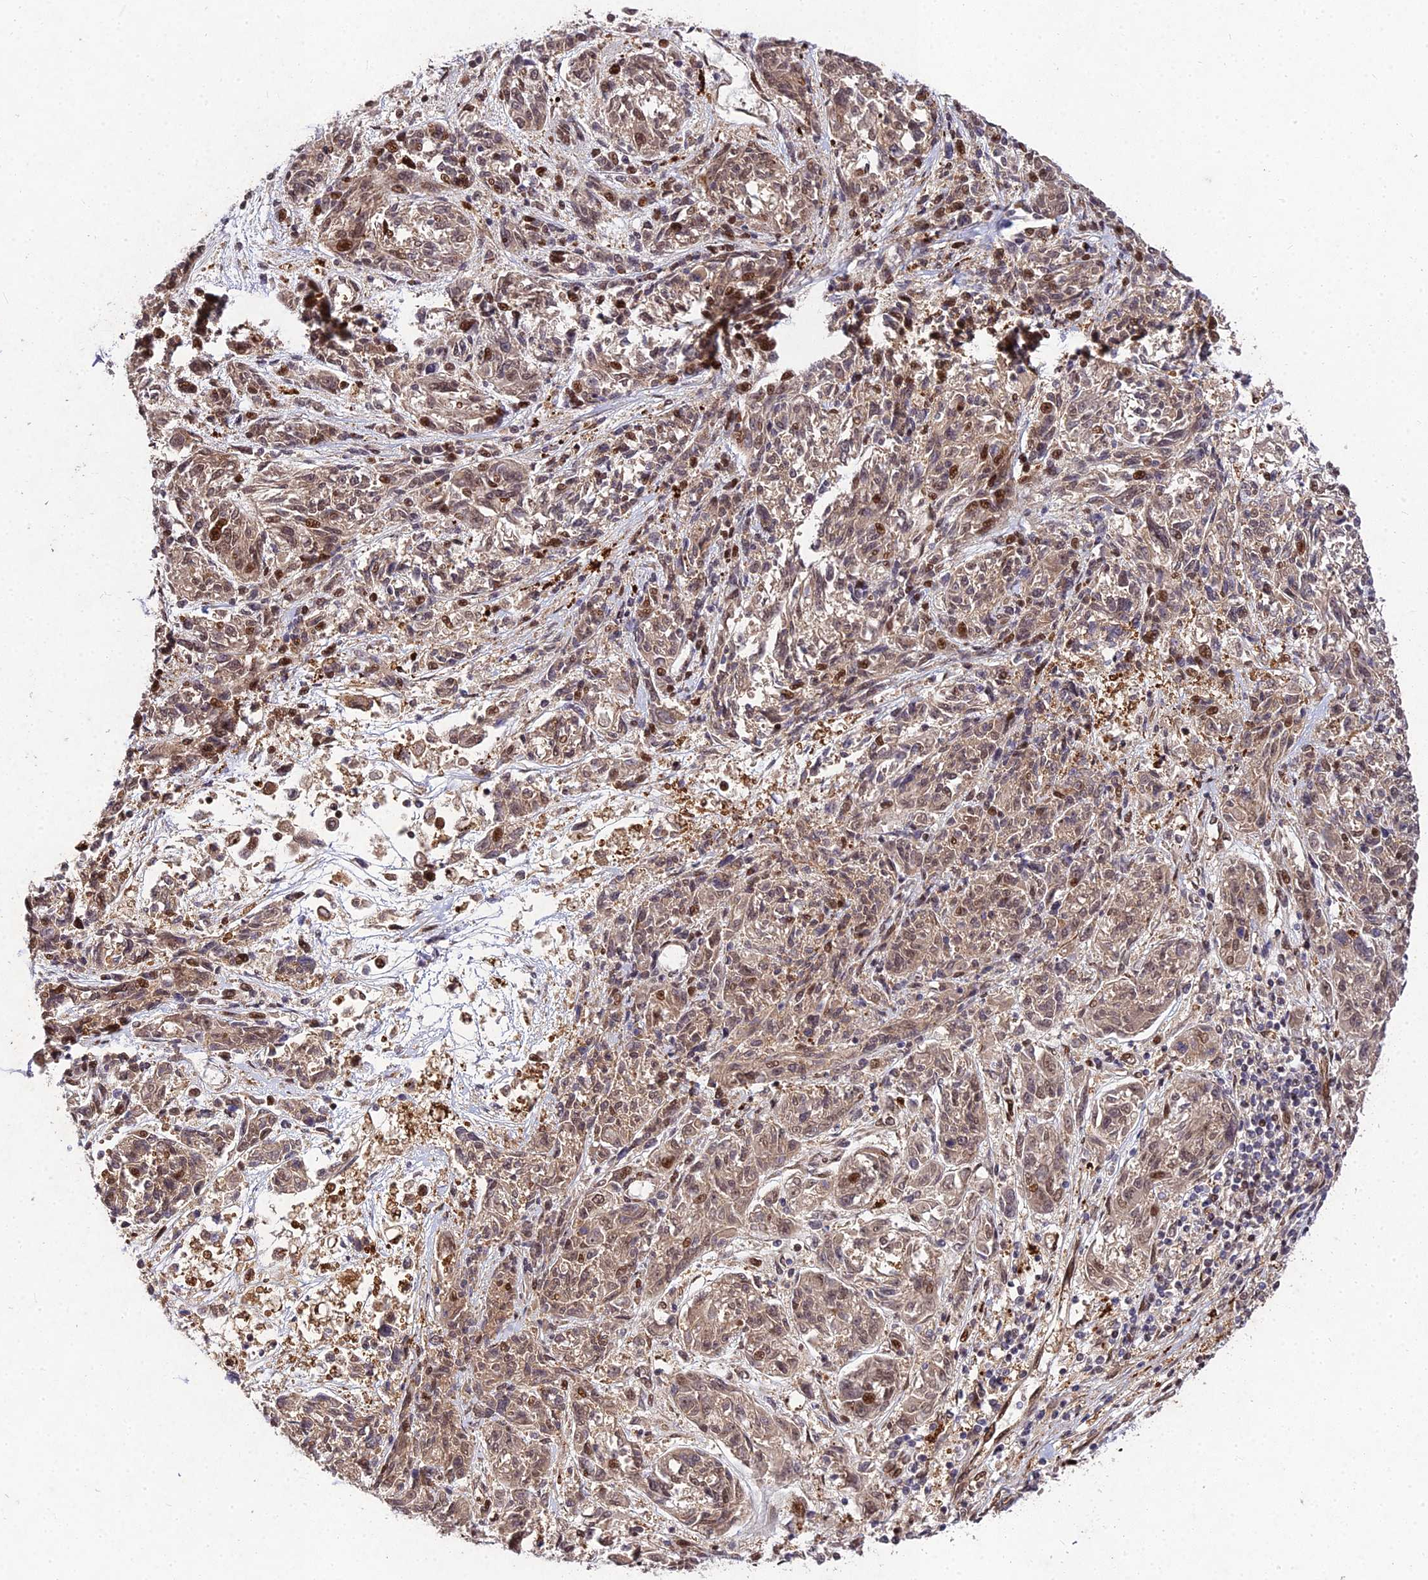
{"staining": {"intensity": "moderate", "quantity": "<25%", "location": "nuclear"}, "tissue": "melanoma", "cell_type": "Tumor cells", "image_type": "cancer", "snomed": [{"axis": "morphology", "description": "Malignant melanoma, NOS"}, {"axis": "topography", "description": "Skin"}], "caption": "High-magnification brightfield microscopy of melanoma stained with DAB (3,3'-diaminobenzidine) (brown) and counterstained with hematoxylin (blue). tumor cells exhibit moderate nuclear expression is identified in approximately<25% of cells. (IHC, brightfield microscopy, high magnification).", "gene": "MKKS", "patient": {"sex": "male", "age": 53}}